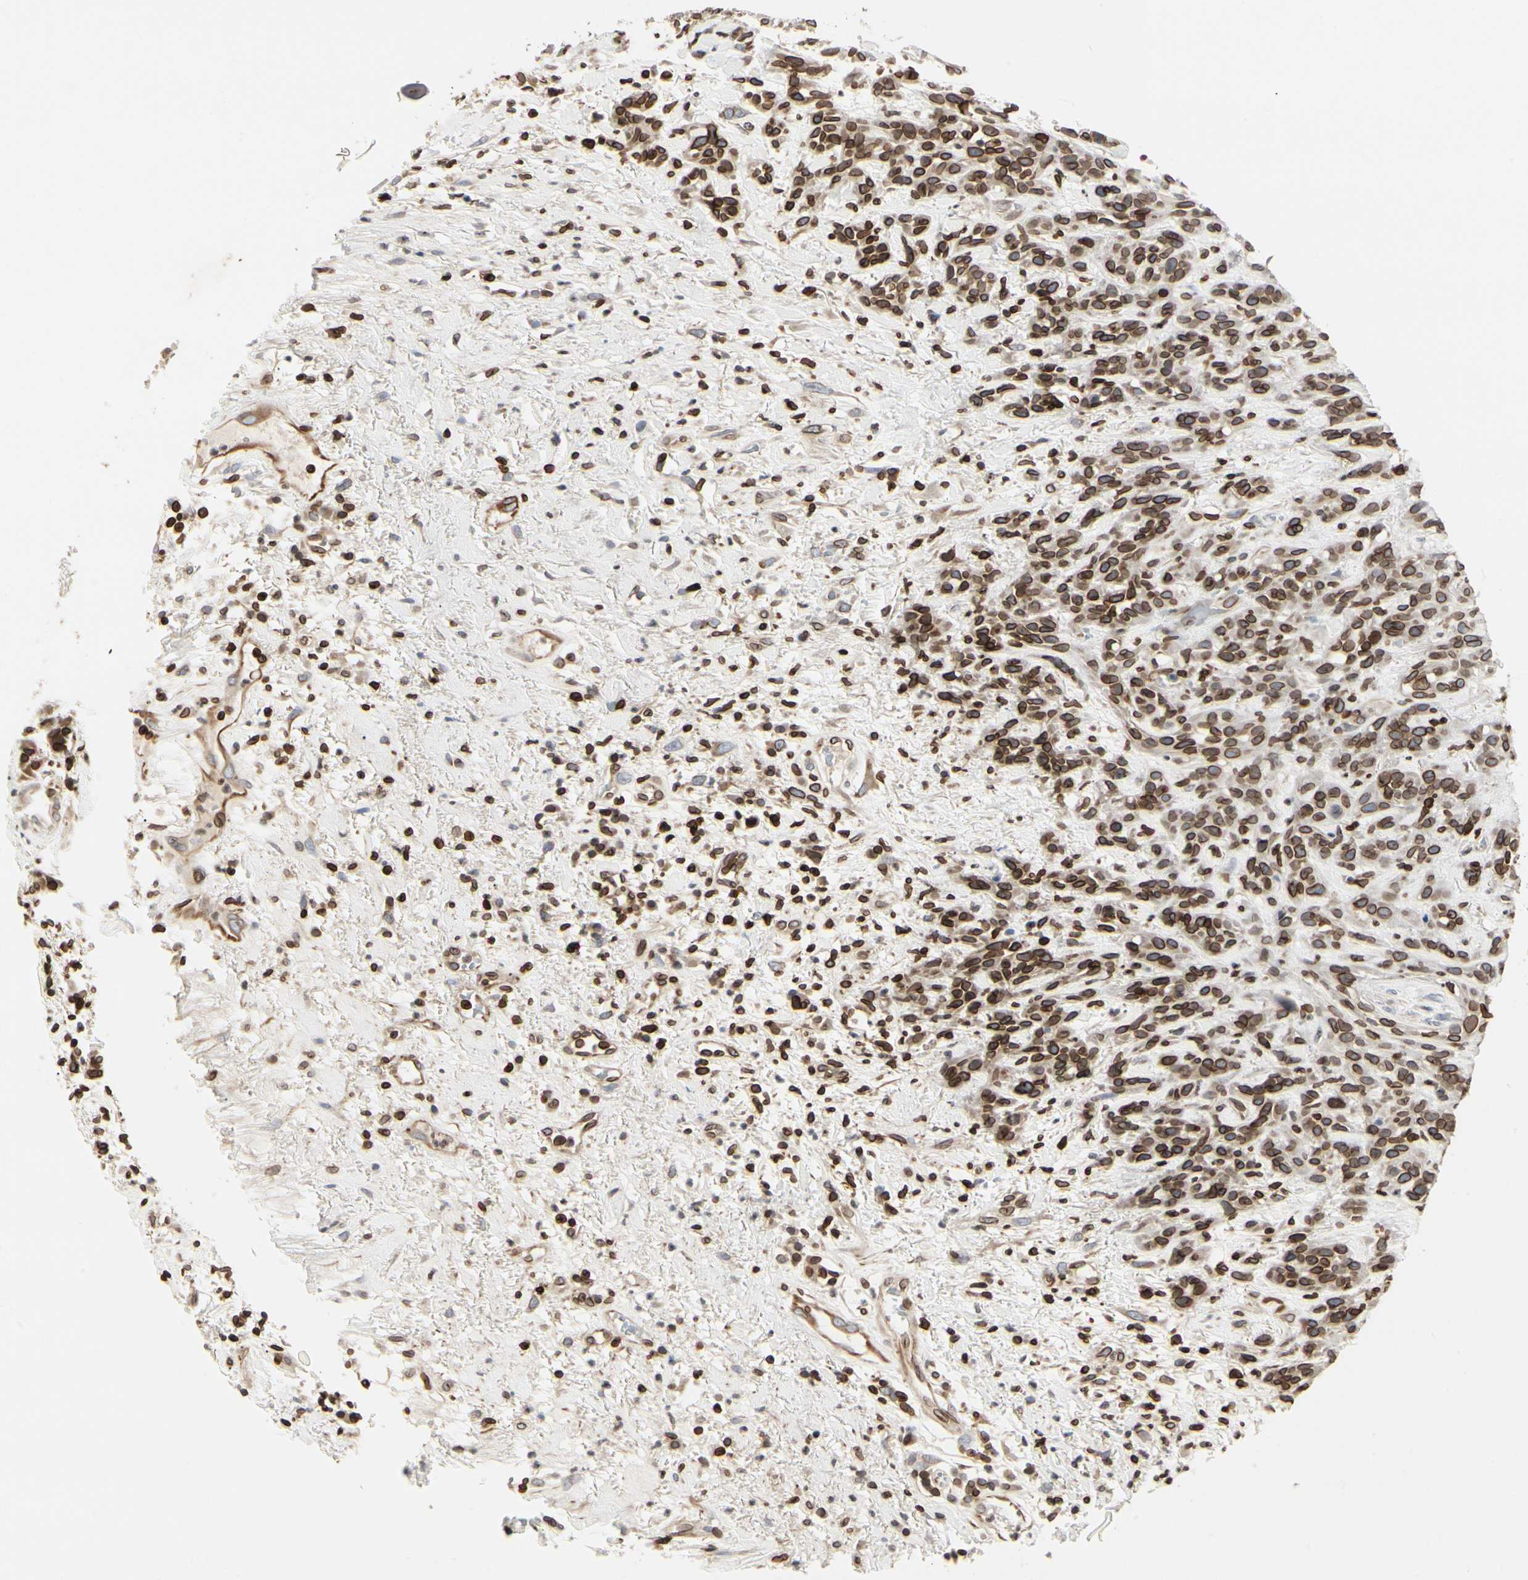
{"staining": {"intensity": "strong", "quantity": ">75%", "location": "cytoplasmic/membranous,nuclear"}, "tissue": "head and neck cancer", "cell_type": "Tumor cells", "image_type": "cancer", "snomed": [{"axis": "morphology", "description": "Squamous cell carcinoma, NOS"}, {"axis": "topography", "description": "Head-Neck"}], "caption": "This is a photomicrograph of immunohistochemistry staining of squamous cell carcinoma (head and neck), which shows strong expression in the cytoplasmic/membranous and nuclear of tumor cells.", "gene": "TMPO", "patient": {"sex": "male", "age": 62}}